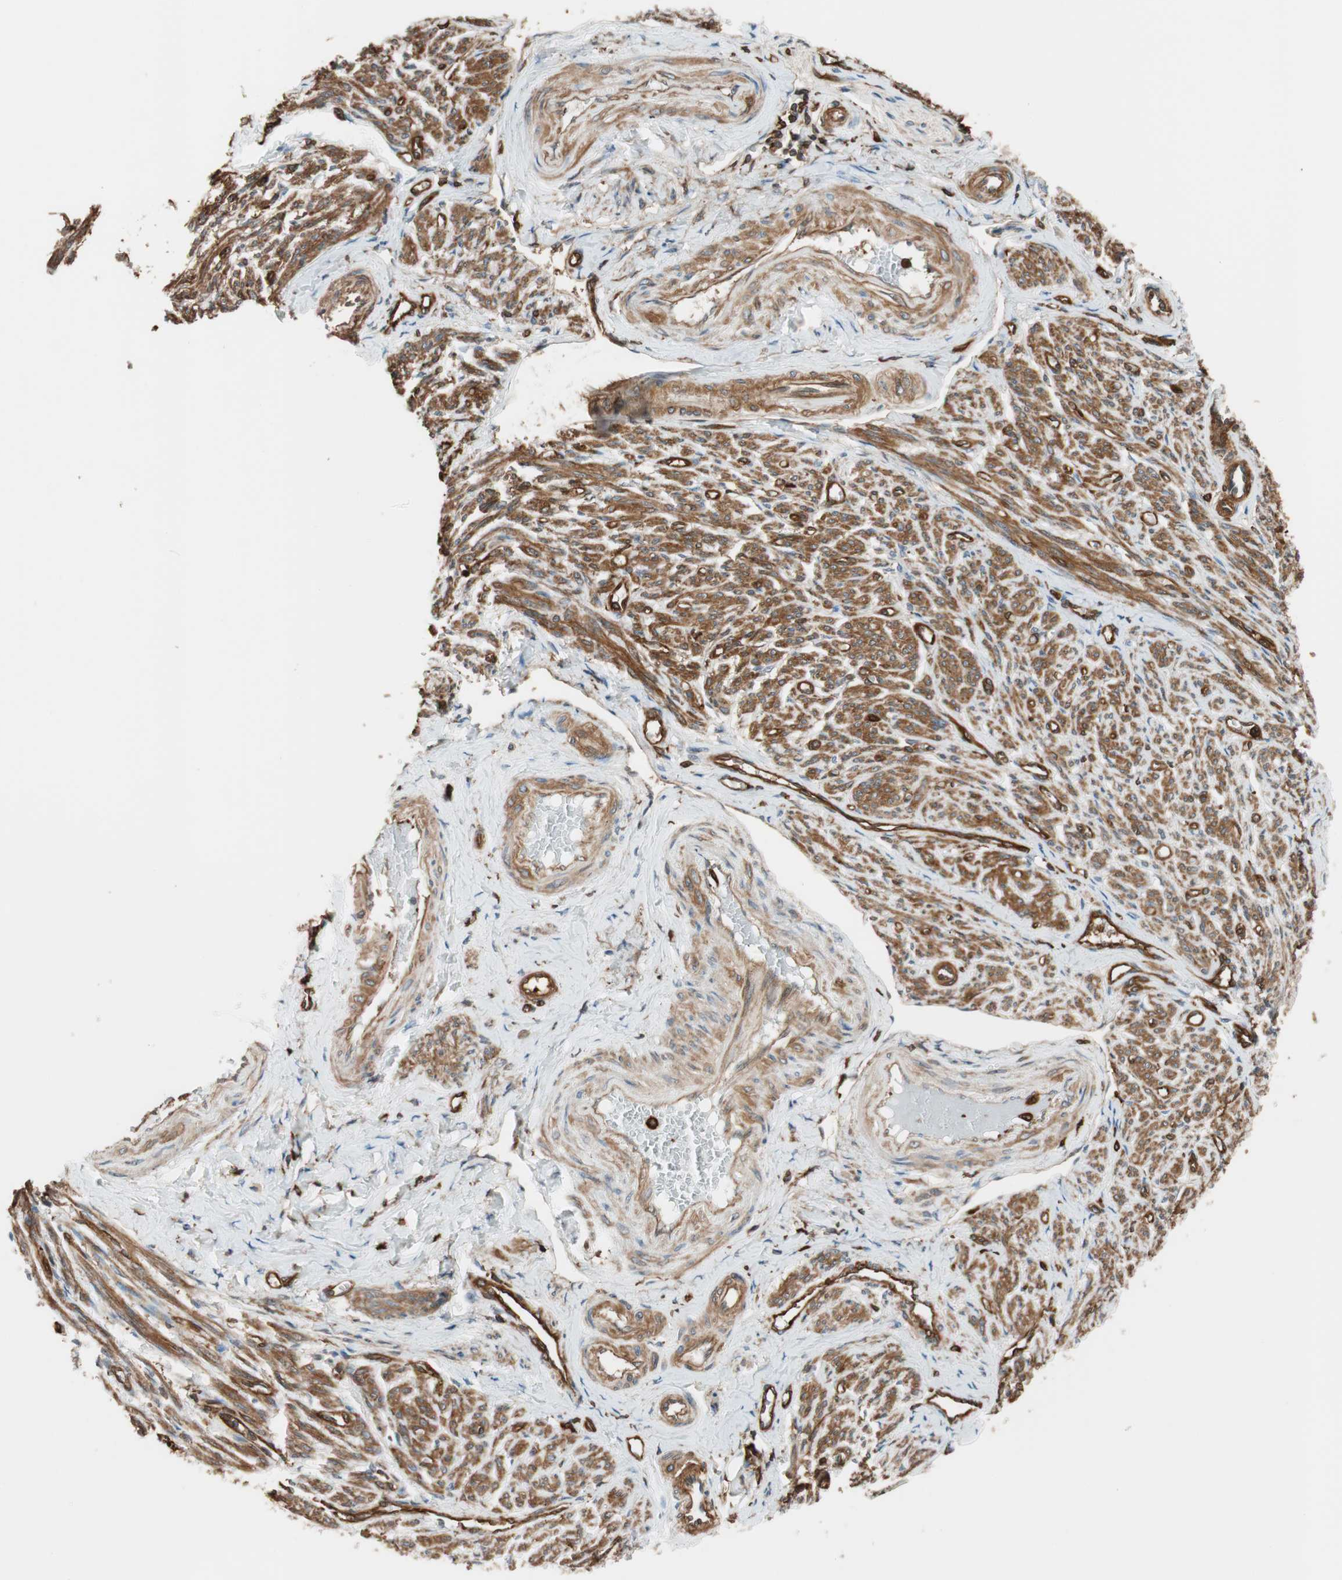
{"staining": {"intensity": "moderate", "quantity": ">75%", "location": "cytoplasmic/membranous"}, "tissue": "smooth muscle", "cell_type": "Smooth muscle cells", "image_type": "normal", "snomed": [{"axis": "morphology", "description": "Normal tissue, NOS"}, {"axis": "topography", "description": "Smooth muscle"}], "caption": "Immunohistochemistry (IHC) staining of unremarkable smooth muscle, which shows medium levels of moderate cytoplasmic/membranous expression in approximately >75% of smooth muscle cells indicating moderate cytoplasmic/membranous protein positivity. The staining was performed using DAB (3,3'-diaminobenzidine) (brown) for protein detection and nuclei were counterstained in hematoxylin (blue).", "gene": "VASP", "patient": {"sex": "female", "age": 65}}